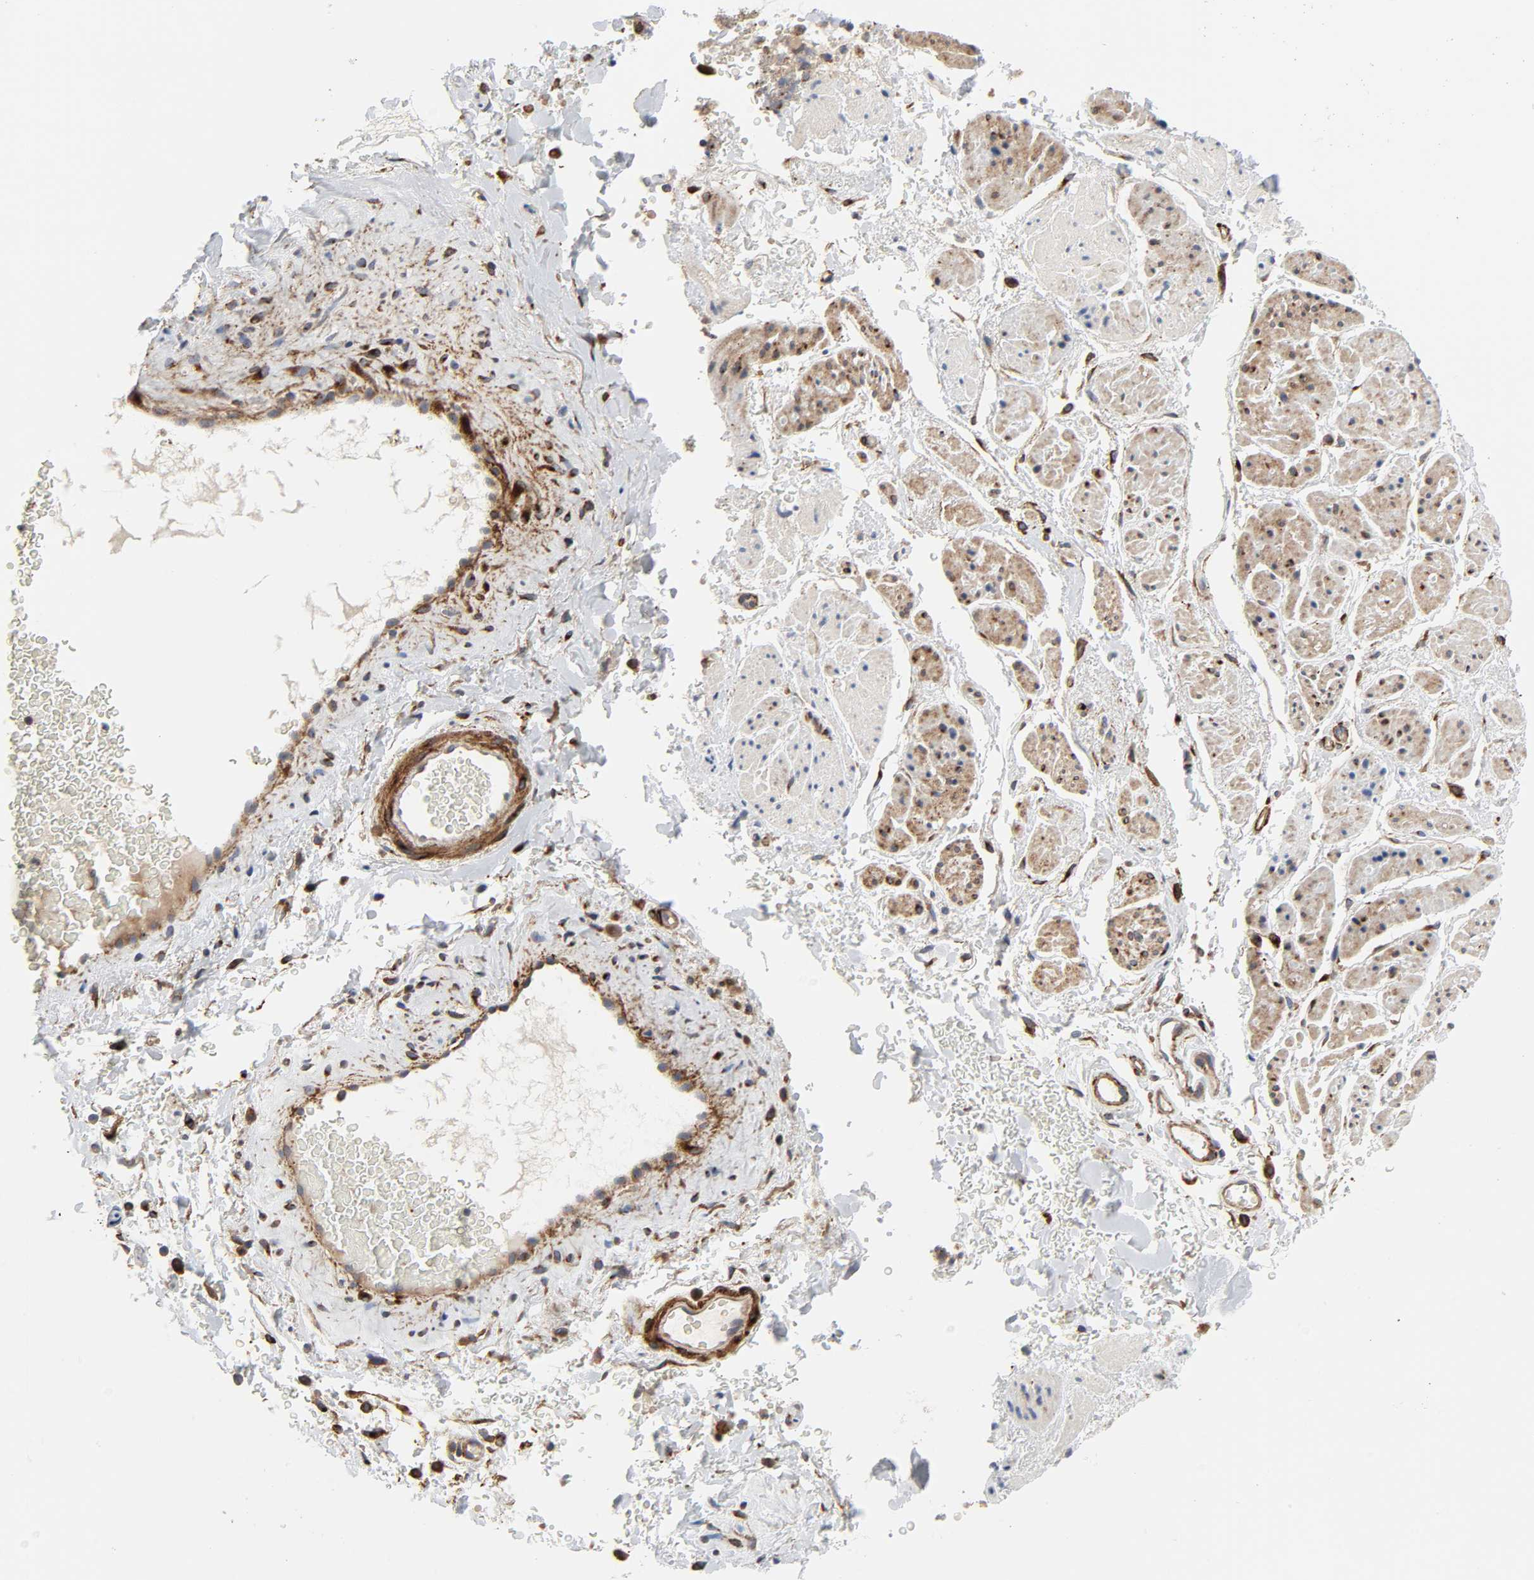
{"staining": {"intensity": "negative", "quantity": "none", "location": "none"}, "tissue": "adipose tissue", "cell_type": "Adipocytes", "image_type": "normal", "snomed": [{"axis": "morphology", "description": "Normal tissue, NOS"}, {"axis": "topography", "description": "Soft tissue"}, {"axis": "topography", "description": "Peripheral nerve tissue"}], "caption": "Immunohistochemistry (IHC) histopathology image of normal human adipose tissue stained for a protein (brown), which exhibits no expression in adipocytes. The staining was performed using DAB to visualize the protein expression in brown, while the nuclei were stained in blue with hematoxylin (Magnification: 20x).", "gene": "ARHGAP1", "patient": {"sex": "female", "age": 71}}